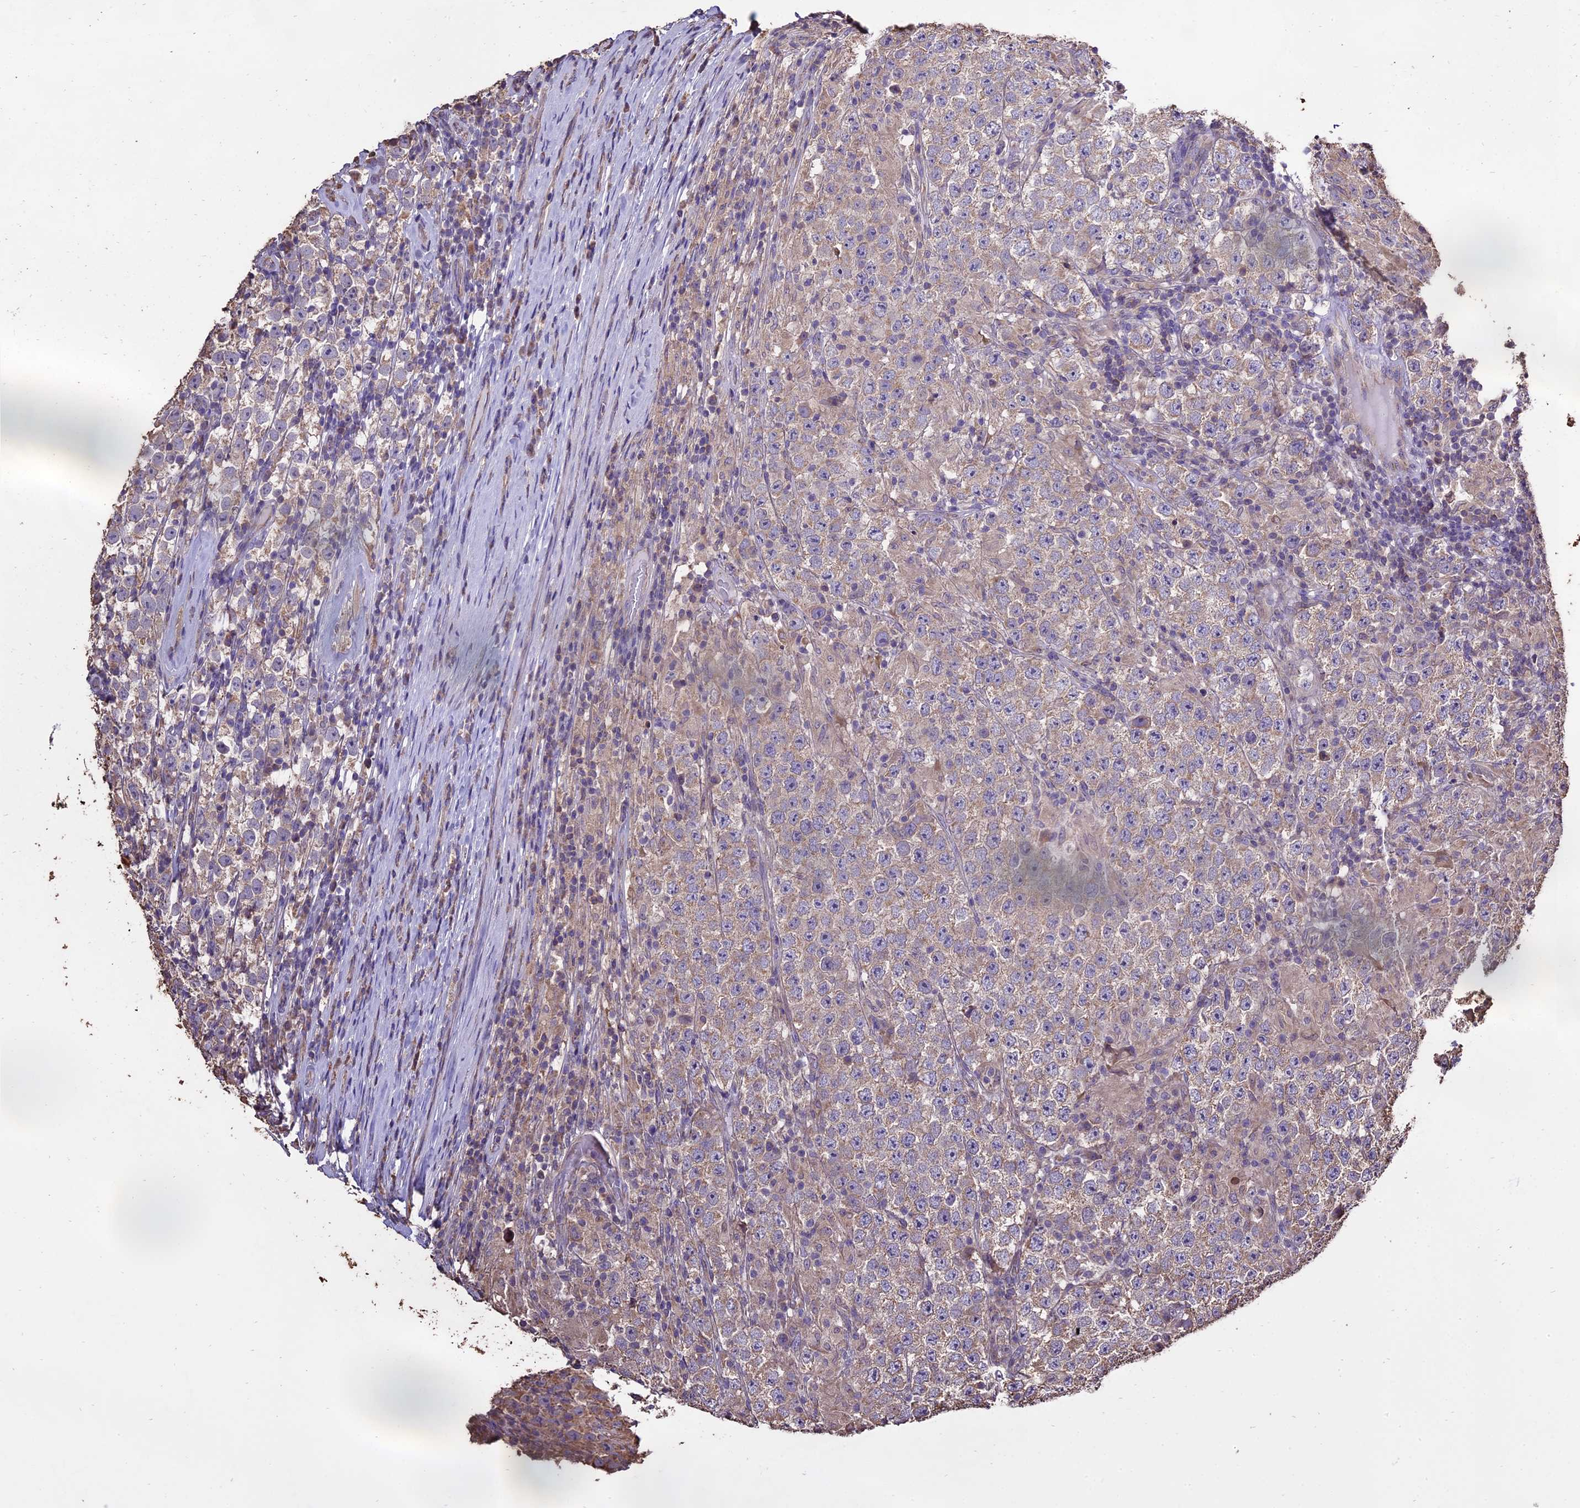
{"staining": {"intensity": "weak", "quantity": "25%-75%", "location": "cytoplasmic/membranous"}, "tissue": "testis cancer", "cell_type": "Tumor cells", "image_type": "cancer", "snomed": [{"axis": "morphology", "description": "Normal tissue, NOS"}, {"axis": "morphology", "description": "Urothelial carcinoma, High grade"}, {"axis": "morphology", "description": "Seminoma, NOS"}, {"axis": "morphology", "description": "Carcinoma, Embryonal, NOS"}, {"axis": "topography", "description": "Urinary bladder"}, {"axis": "topography", "description": "Testis"}], "caption": "High-power microscopy captured an immunohistochemistry (IHC) photomicrograph of testis high-grade urothelial carcinoma, revealing weak cytoplasmic/membranous expression in approximately 25%-75% of tumor cells. (Brightfield microscopy of DAB IHC at high magnification).", "gene": "PGPEP1L", "patient": {"sex": "male", "age": 41}}